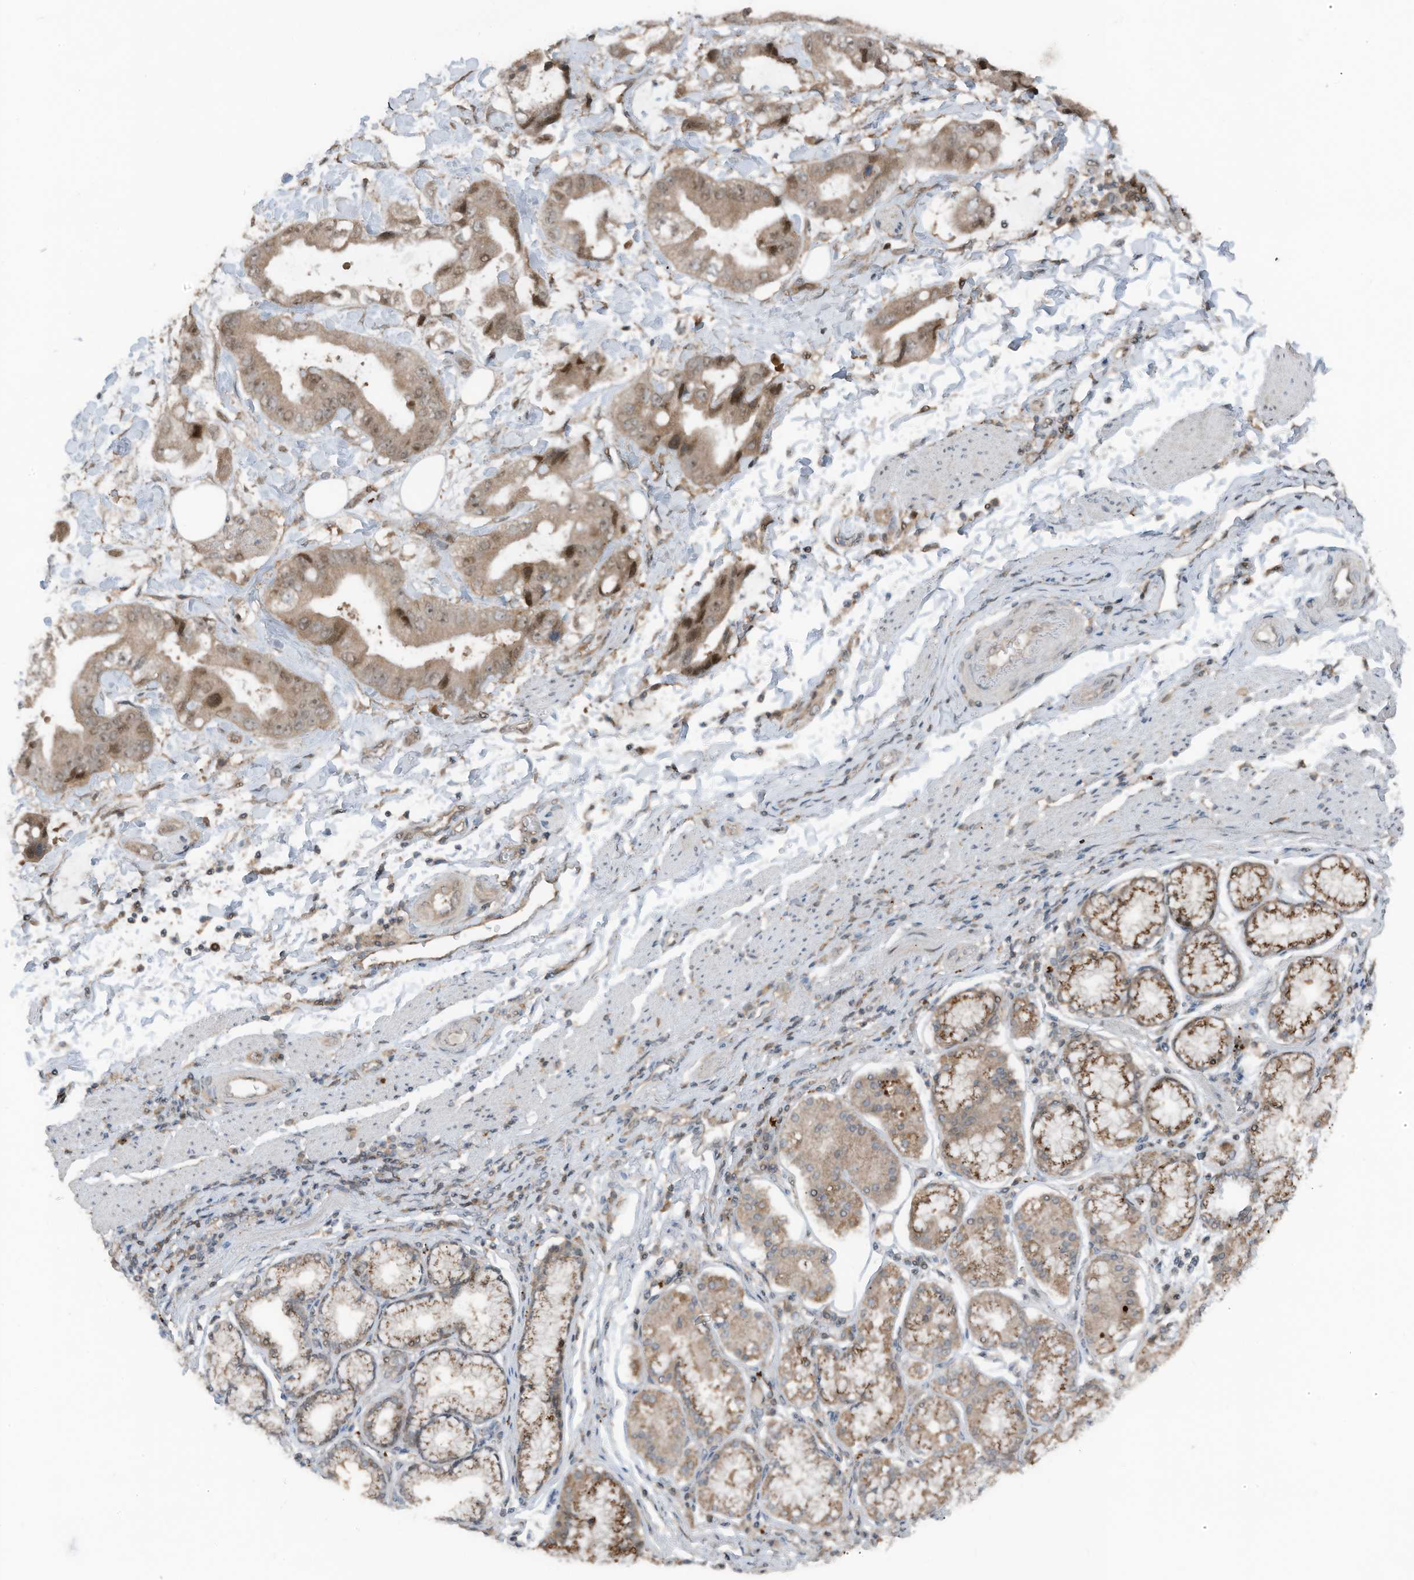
{"staining": {"intensity": "moderate", "quantity": ">75%", "location": "cytoplasmic/membranous,nuclear"}, "tissue": "stomach cancer", "cell_type": "Tumor cells", "image_type": "cancer", "snomed": [{"axis": "morphology", "description": "Adenocarcinoma, NOS"}, {"axis": "topography", "description": "Stomach"}], "caption": "Human stomach cancer (adenocarcinoma) stained with a protein marker reveals moderate staining in tumor cells.", "gene": "TXNDC9", "patient": {"sex": "male", "age": 62}}